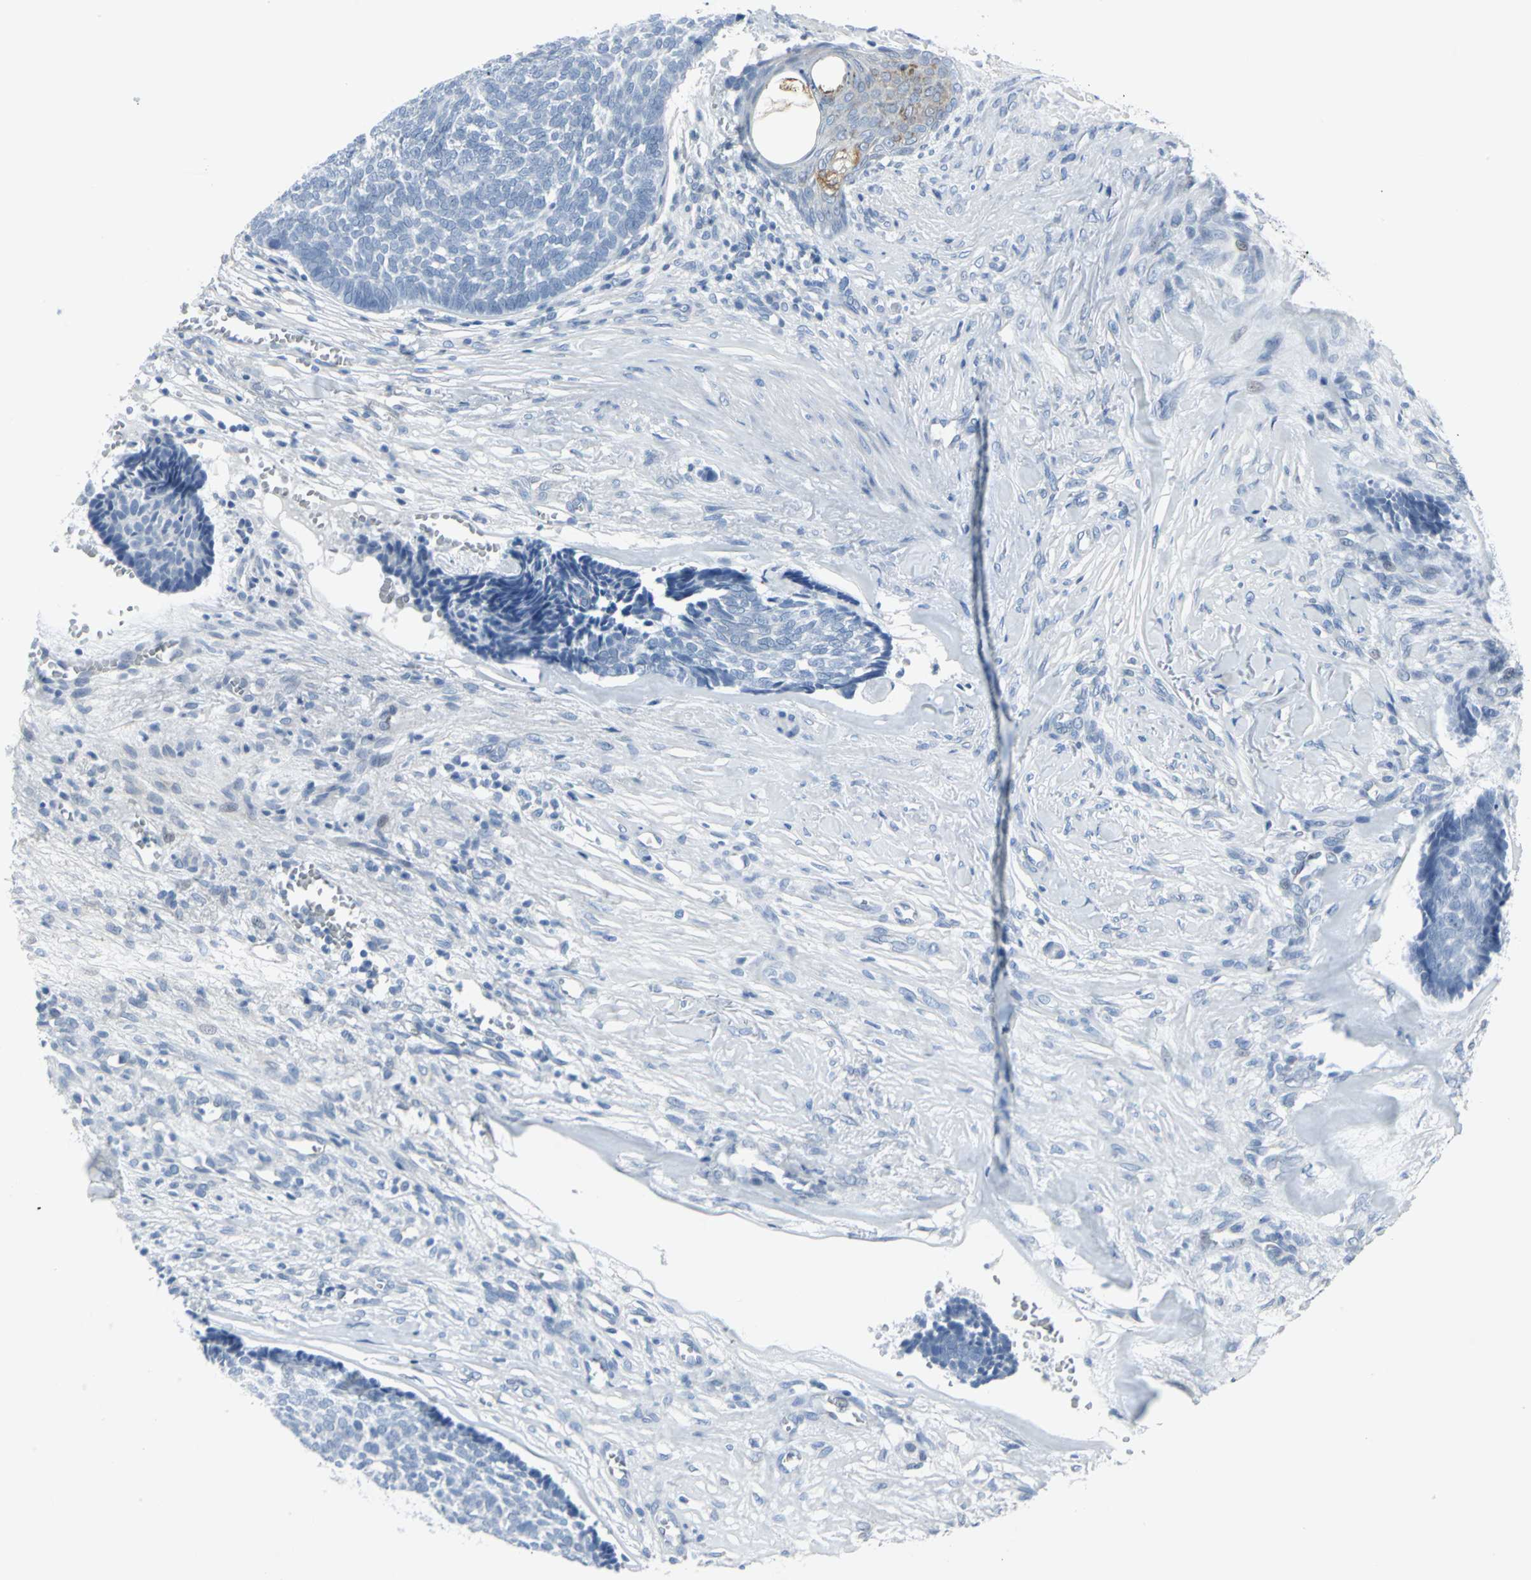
{"staining": {"intensity": "negative", "quantity": "none", "location": "none"}, "tissue": "skin cancer", "cell_type": "Tumor cells", "image_type": "cancer", "snomed": [{"axis": "morphology", "description": "Basal cell carcinoma"}, {"axis": "topography", "description": "Skin"}], "caption": "Immunohistochemistry micrograph of basal cell carcinoma (skin) stained for a protein (brown), which reveals no positivity in tumor cells.", "gene": "CYB5A", "patient": {"sex": "male", "age": 84}}